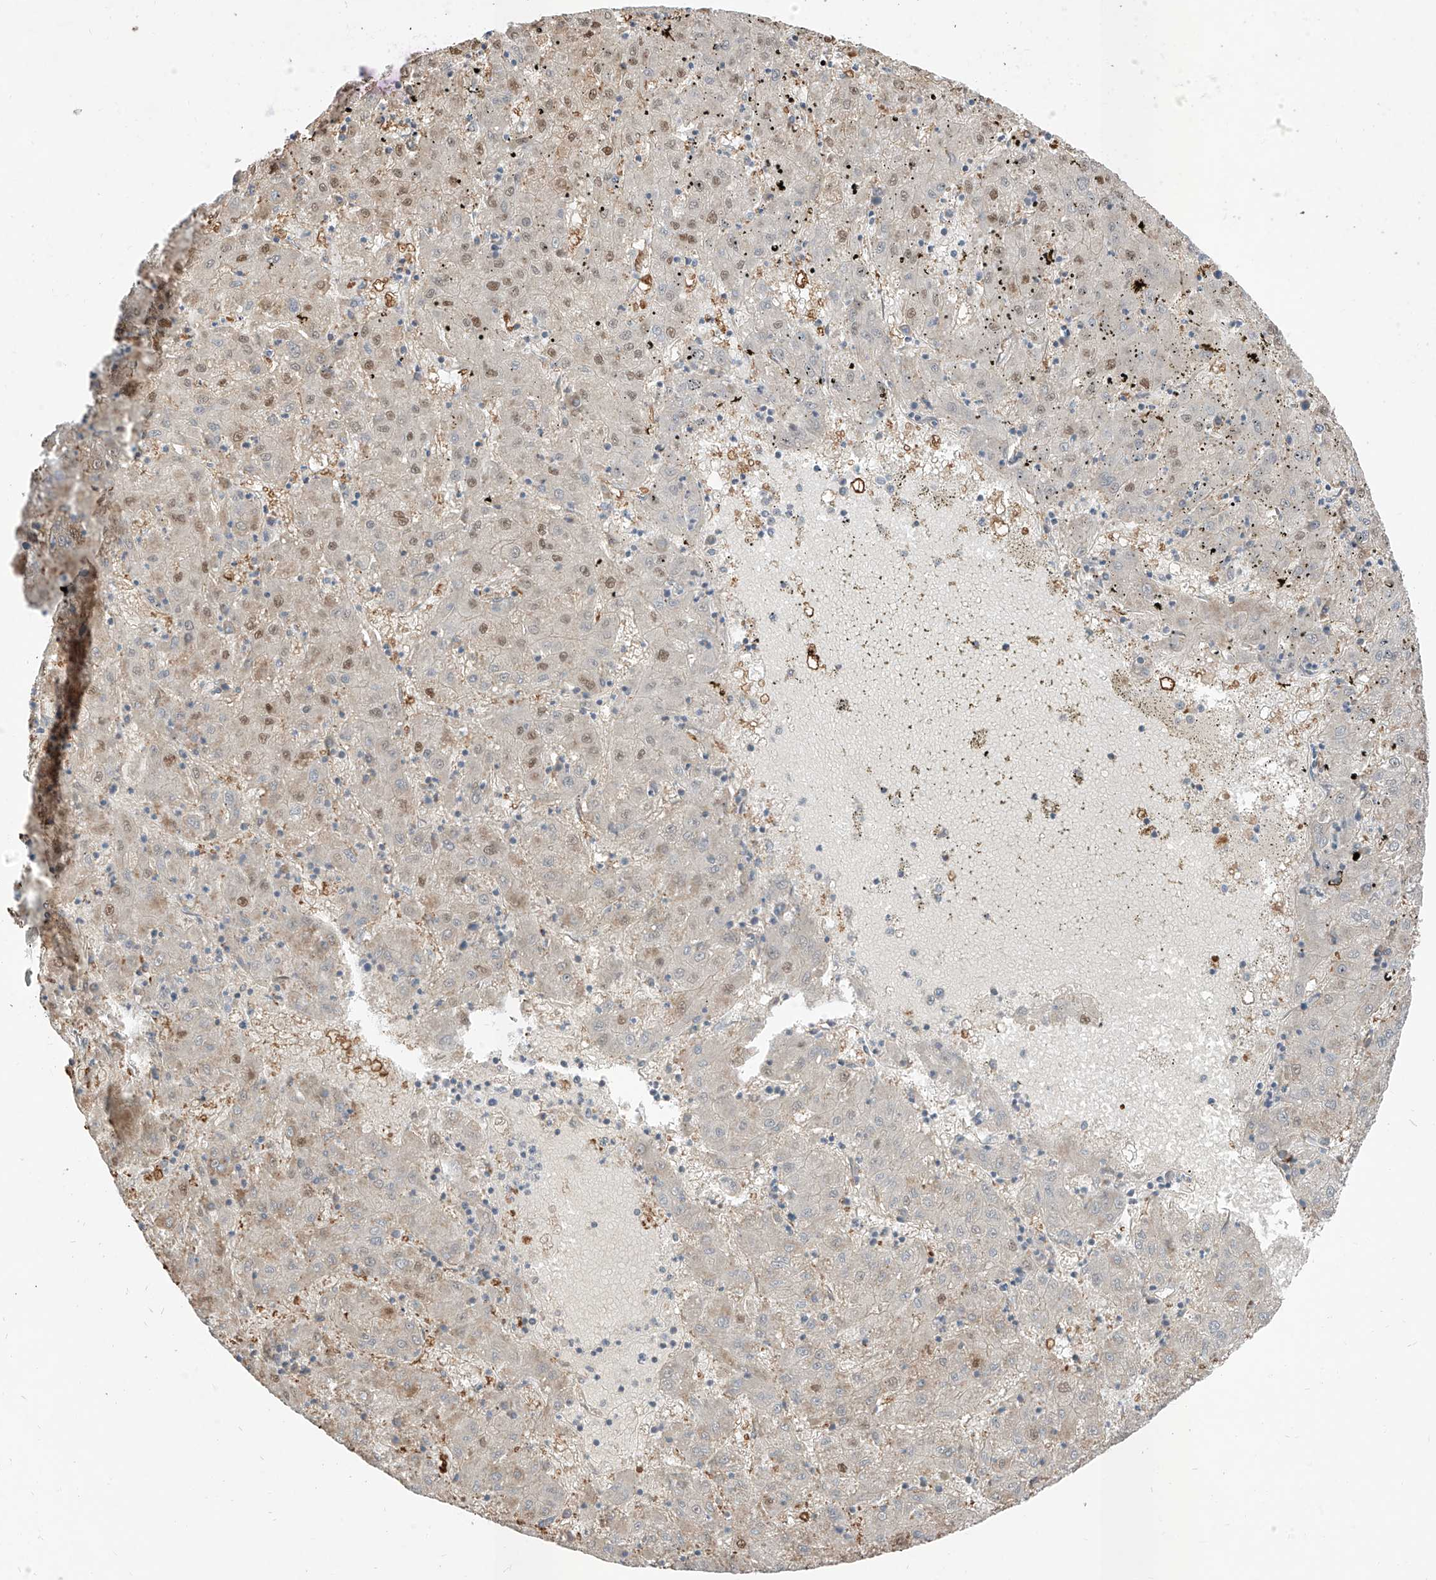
{"staining": {"intensity": "moderate", "quantity": "<25%", "location": "nuclear"}, "tissue": "liver cancer", "cell_type": "Tumor cells", "image_type": "cancer", "snomed": [{"axis": "morphology", "description": "Carcinoma, Hepatocellular, NOS"}, {"axis": "topography", "description": "Liver"}], "caption": "Protein expression analysis of human hepatocellular carcinoma (liver) reveals moderate nuclear expression in approximately <25% of tumor cells. (brown staining indicates protein expression, while blue staining denotes nuclei).", "gene": "EPHX4", "patient": {"sex": "male", "age": 72}}